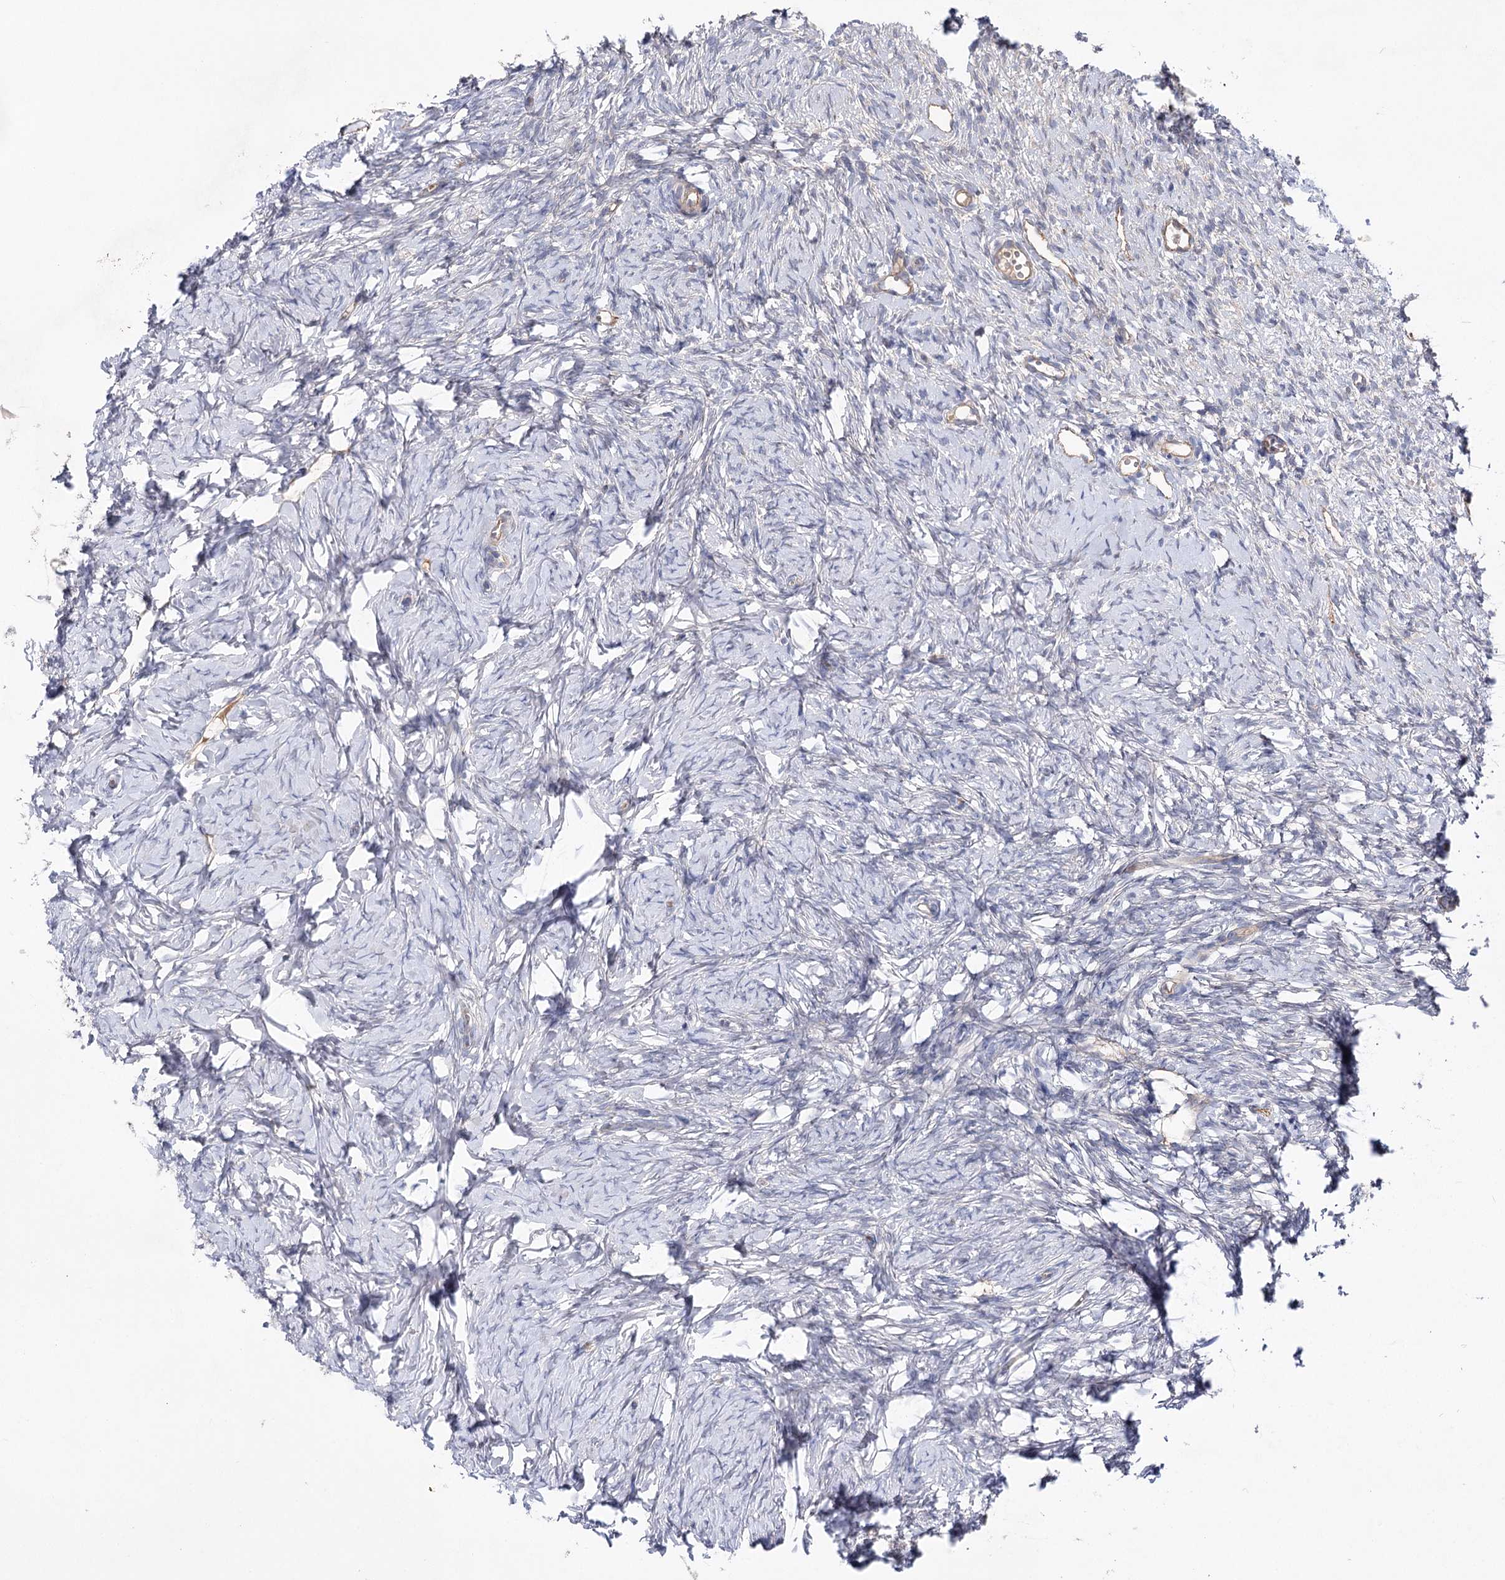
{"staining": {"intensity": "negative", "quantity": "none", "location": "none"}, "tissue": "ovary", "cell_type": "Ovarian stroma cells", "image_type": "normal", "snomed": [{"axis": "morphology", "description": "Normal tissue, NOS"}, {"axis": "topography", "description": "Ovary"}], "caption": "Ovary stained for a protein using IHC reveals no expression ovarian stroma cells.", "gene": "LRRC14B", "patient": {"sex": "female", "age": 51}}